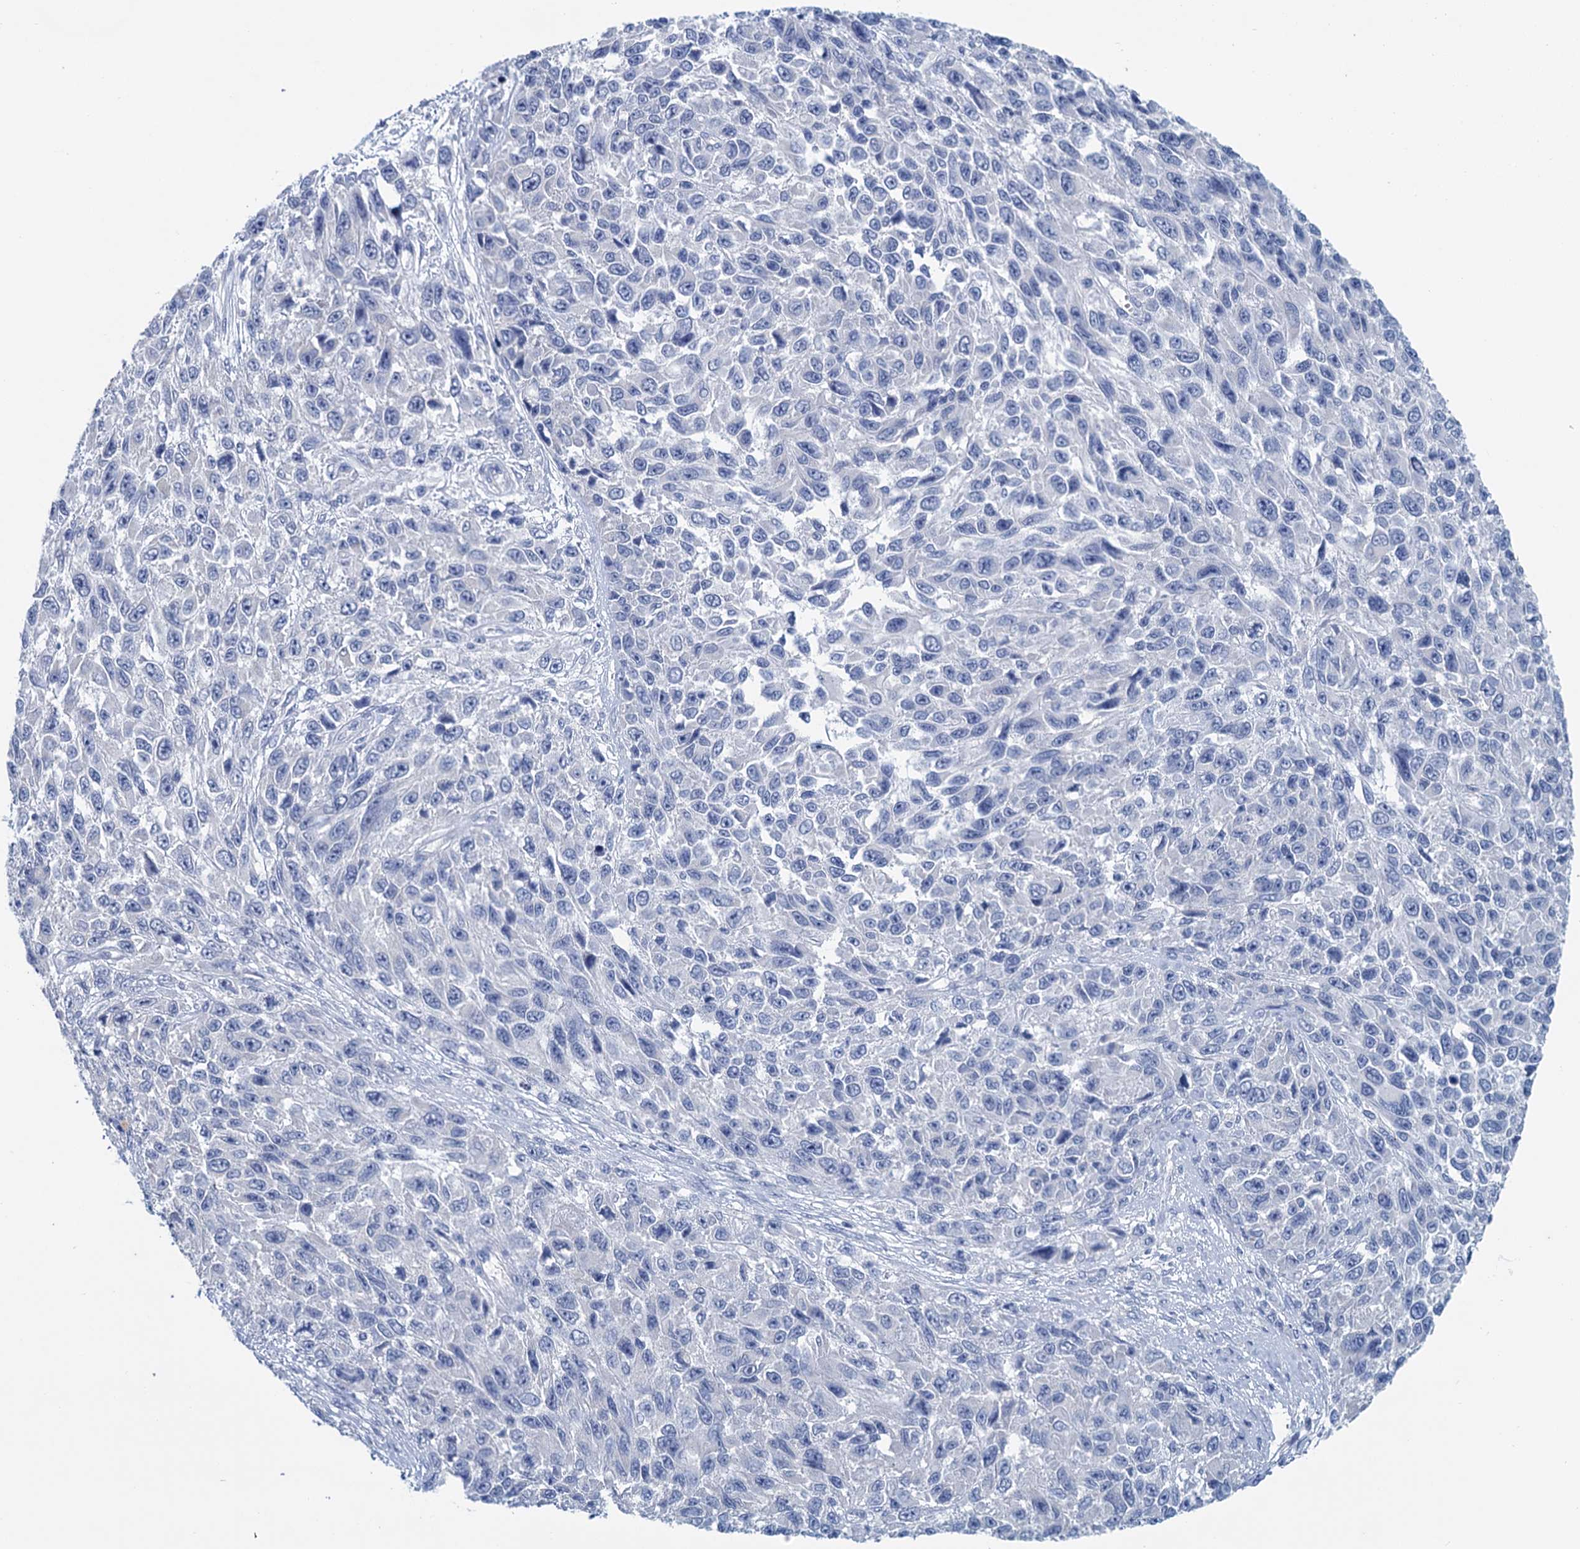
{"staining": {"intensity": "negative", "quantity": "none", "location": "none"}, "tissue": "melanoma", "cell_type": "Tumor cells", "image_type": "cancer", "snomed": [{"axis": "morphology", "description": "Normal tissue, NOS"}, {"axis": "morphology", "description": "Malignant melanoma, NOS"}, {"axis": "topography", "description": "Skin"}], "caption": "Tumor cells are negative for brown protein staining in melanoma.", "gene": "MYOZ3", "patient": {"sex": "female", "age": 96}}